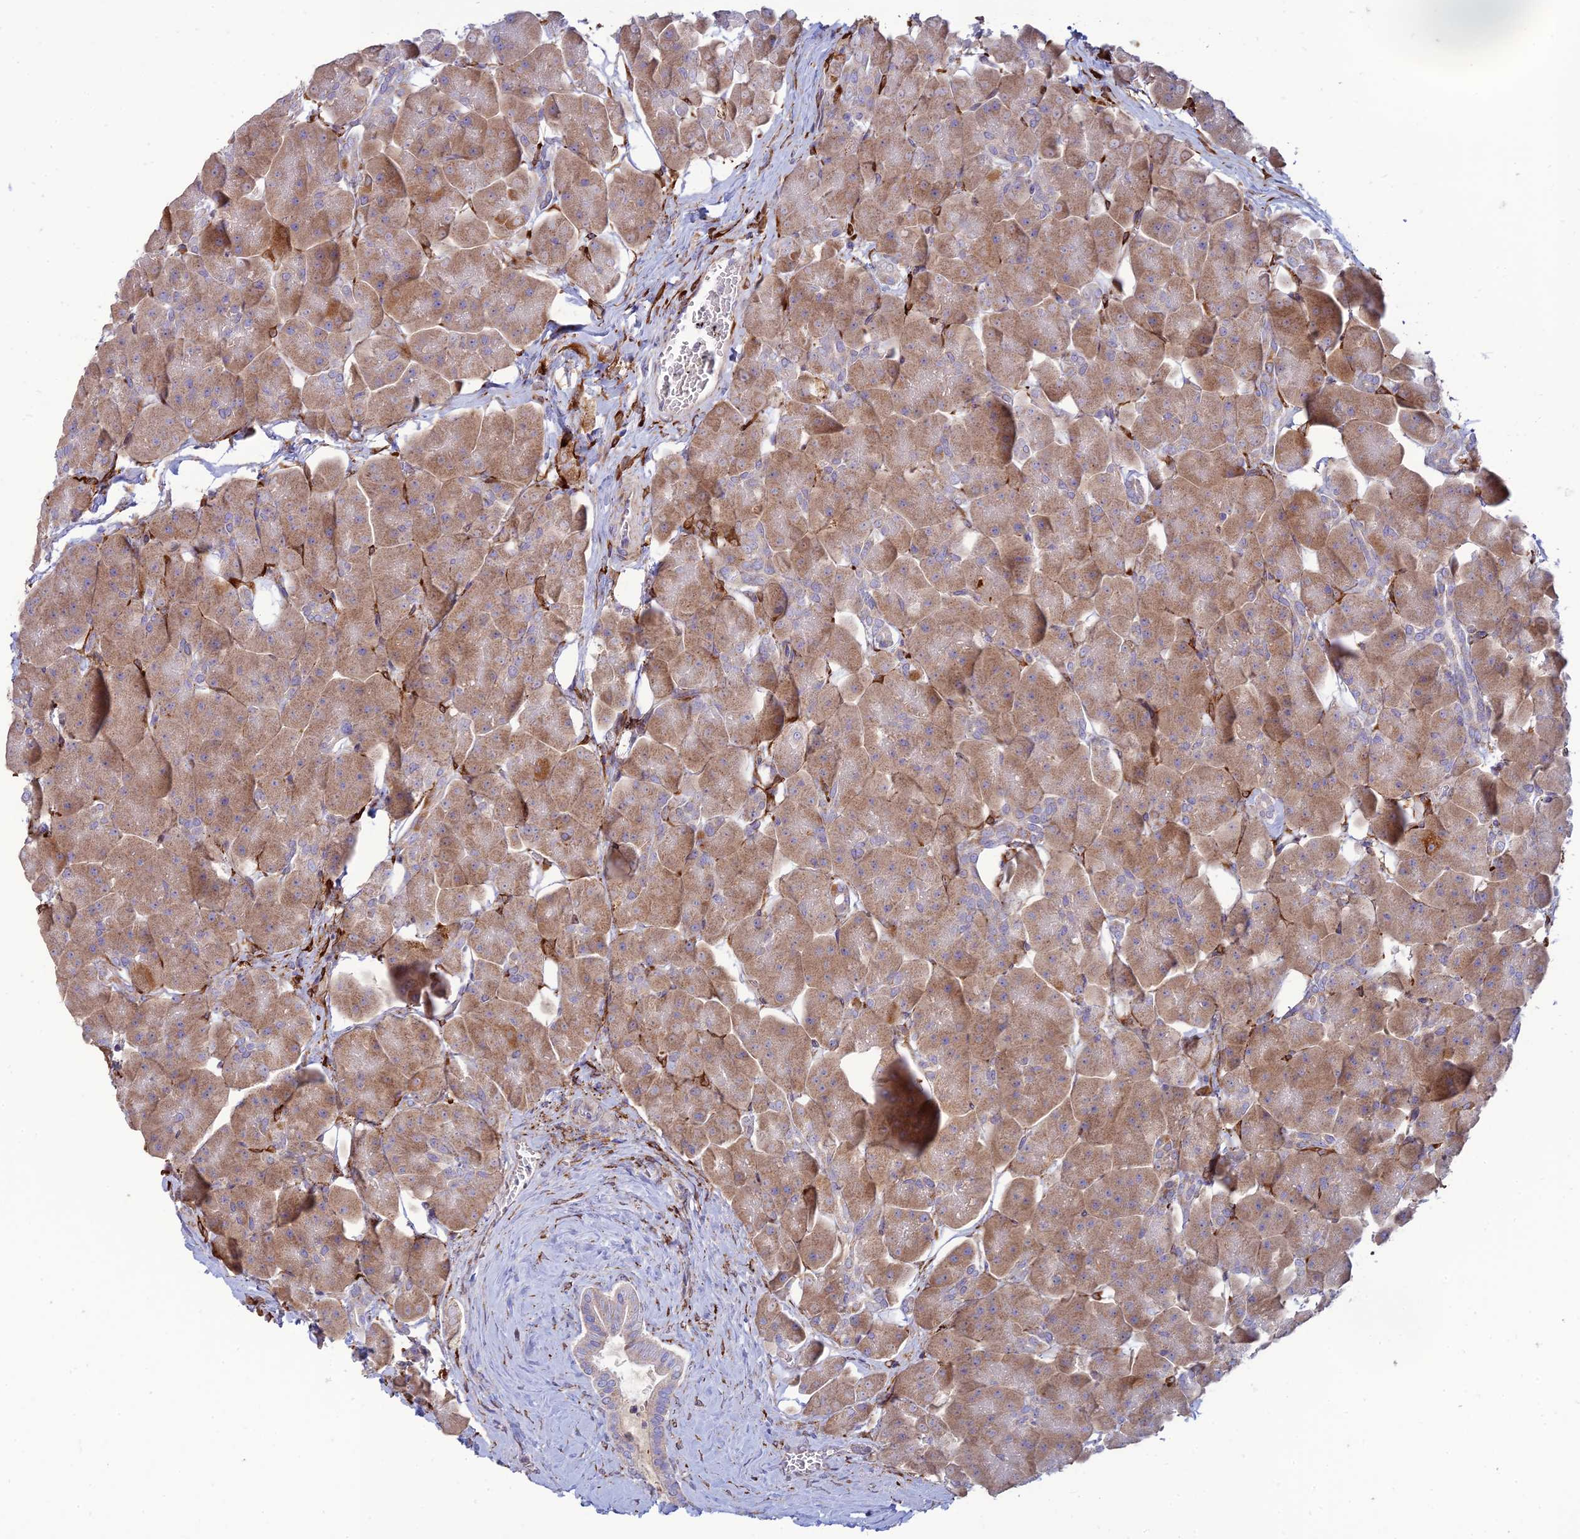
{"staining": {"intensity": "moderate", "quantity": ">75%", "location": "cytoplasmic/membranous"}, "tissue": "pancreas", "cell_type": "Exocrine glandular cells", "image_type": "normal", "snomed": [{"axis": "morphology", "description": "Normal tissue, NOS"}, {"axis": "topography", "description": "Pancreas"}], "caption": "This micrograph reveals benign pancreas stained with immunohistochemistry to label a protein in brown. The cytoplasmic/membranous of exocrine glandular cells show moderate positivity for the protein. Nuclei are counter-stained blue.", "gene": "RCN3", "patient": {"sex": "male", "age": 66}}